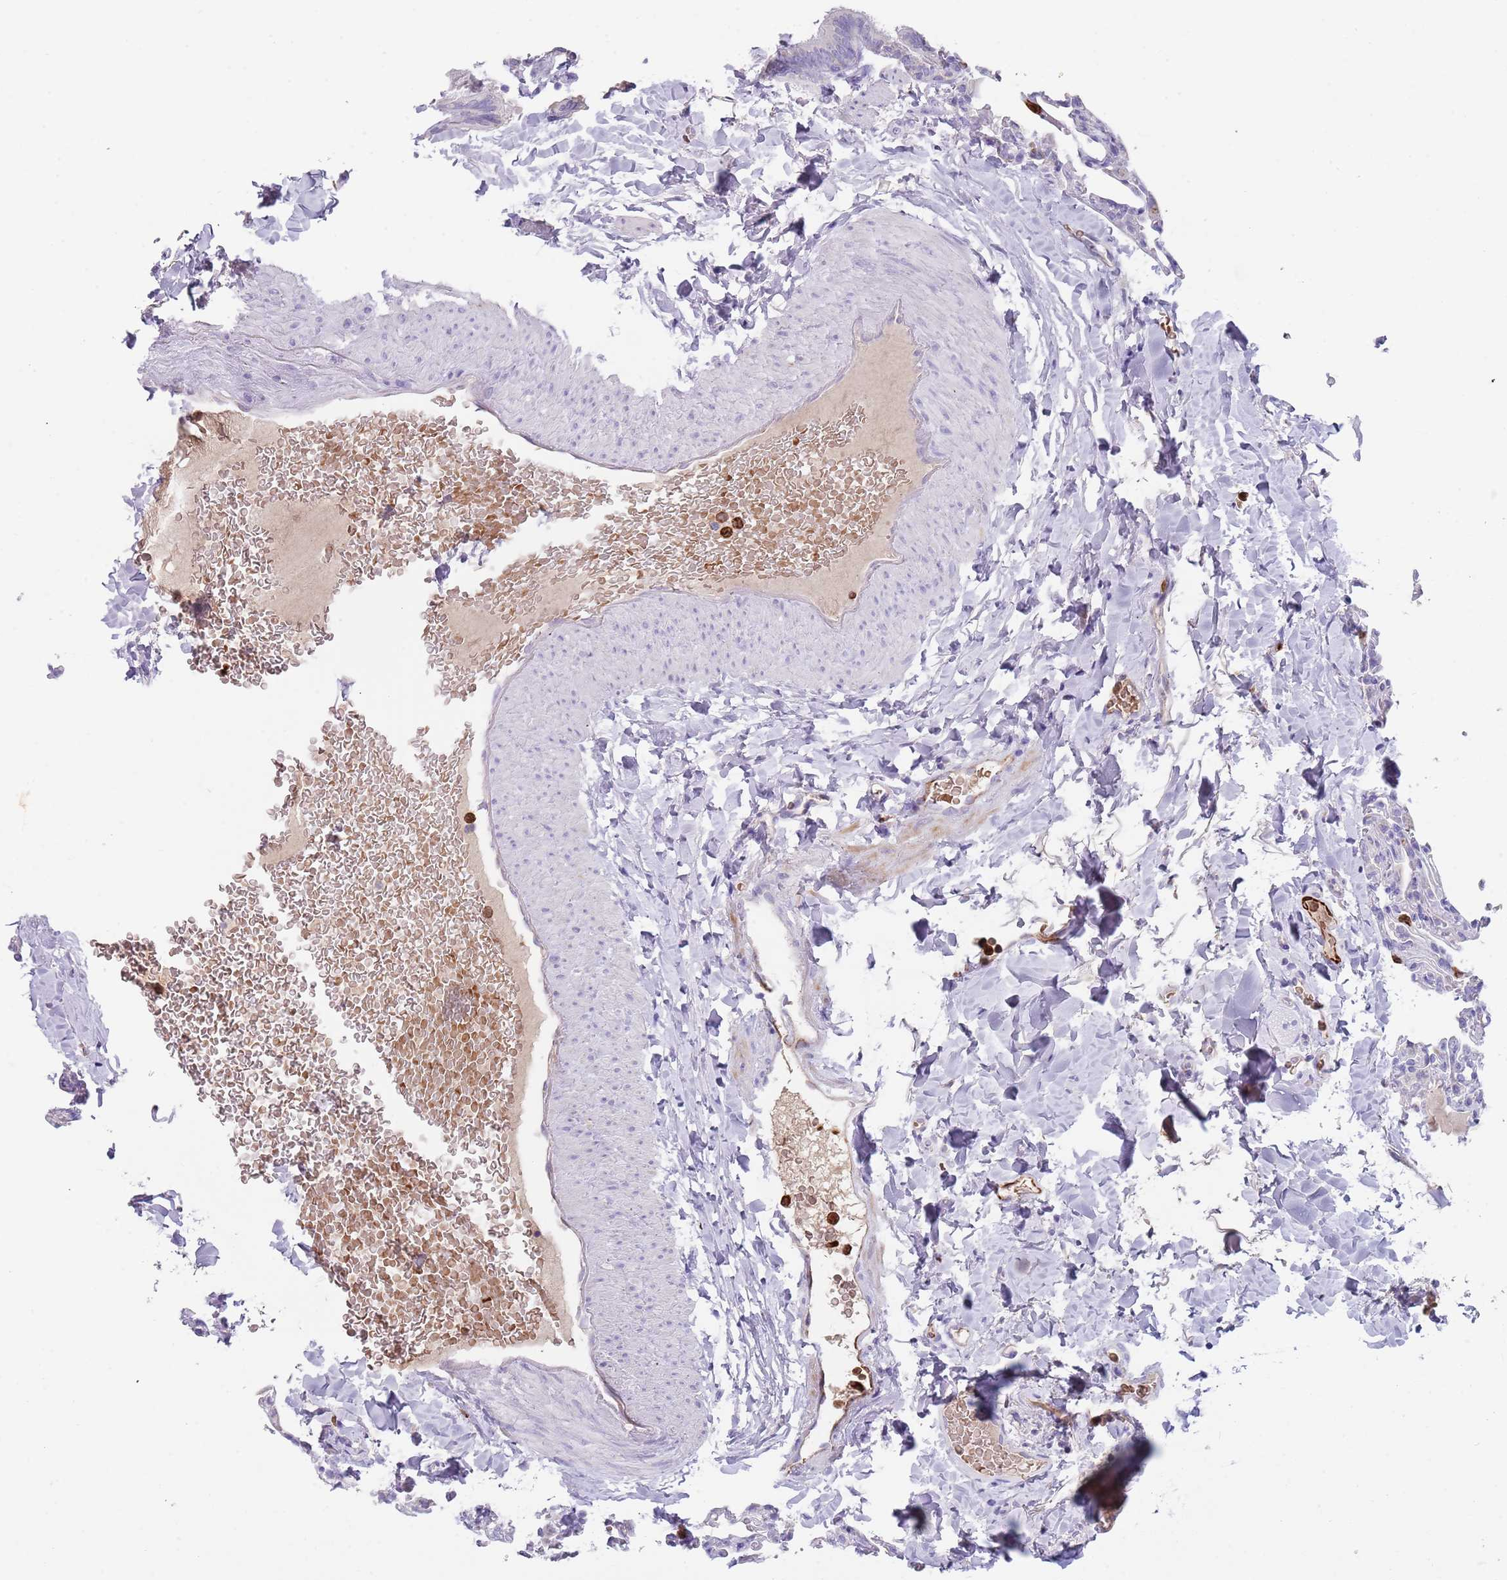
{"staining": {"intensity": "negative", "quantity": "none", "location": "none"}, "tissue": "gallbladder", "cell_type": "Glandular cells", "image_type": "normal", "snomed": [{"axis": "morphology", "description": "Normal tissue, NOS"}, {"axis": "topography", "description": "Gallbladder"}], "caption": "Immunohistochemical staining of benign gallbladder displays no significant expression in glandular cells.", "gene": "TMEM251", "patient": {"sex": "female", "age": 30}}